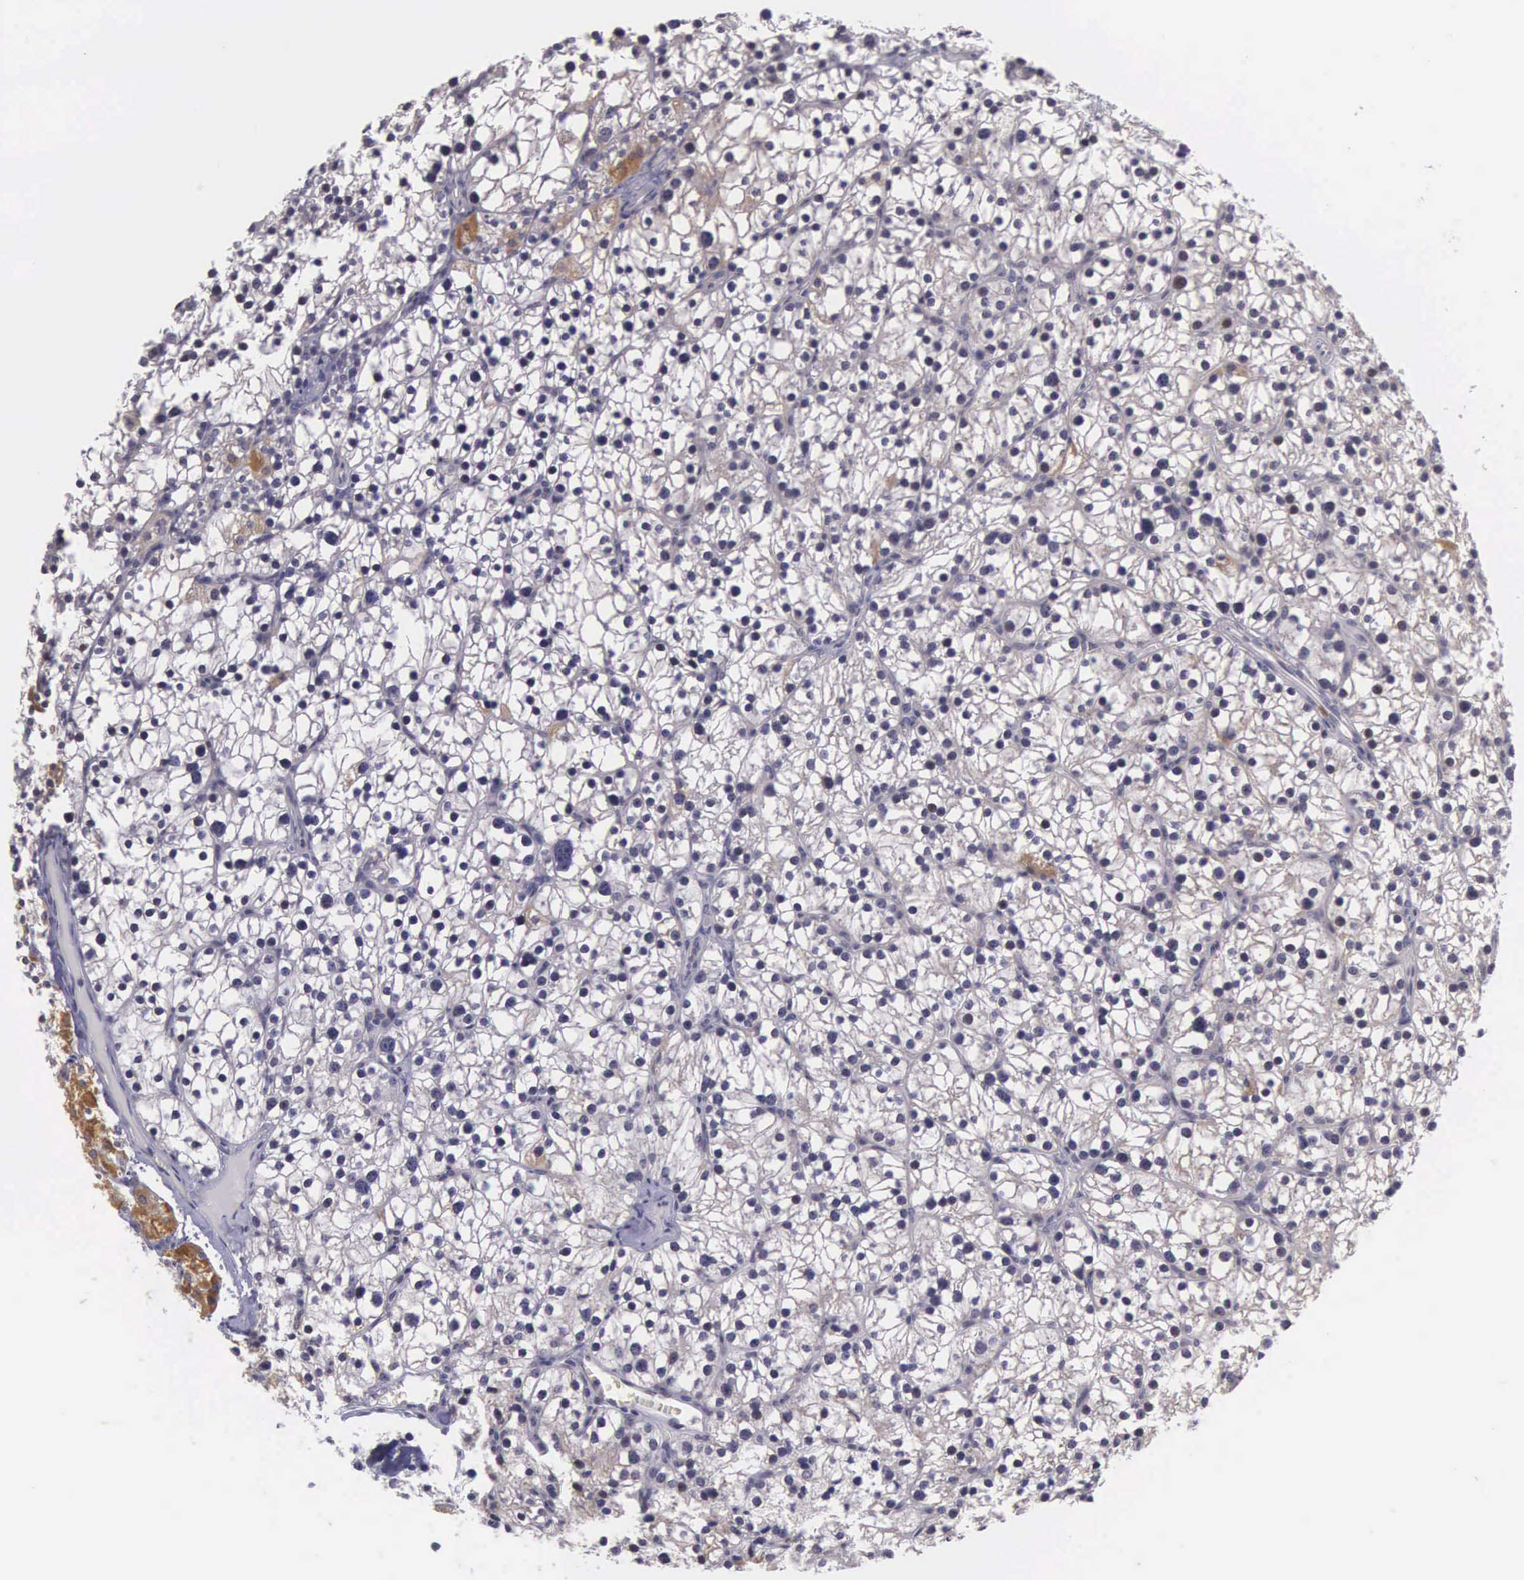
{"staining": {"intensity": "negative", "quantity": "none", "location": "none"}, "tissue": "parathyroid gland", "cell_type": "Glandular cells", "image_type": "normal", "snomed": [{"axis": "morphology", "description": "Normal tissue, NOS"}, {"axis": "topography", "description": "Parathyroid gland"}], "caption": "IHC photomicrograph of unremarkable parathyroid gland stained for a protein (brown), which exhibits no staining in glandular cells.", "gene": "SLC25A21", "patient": {"sex": "female", "age": 54}}